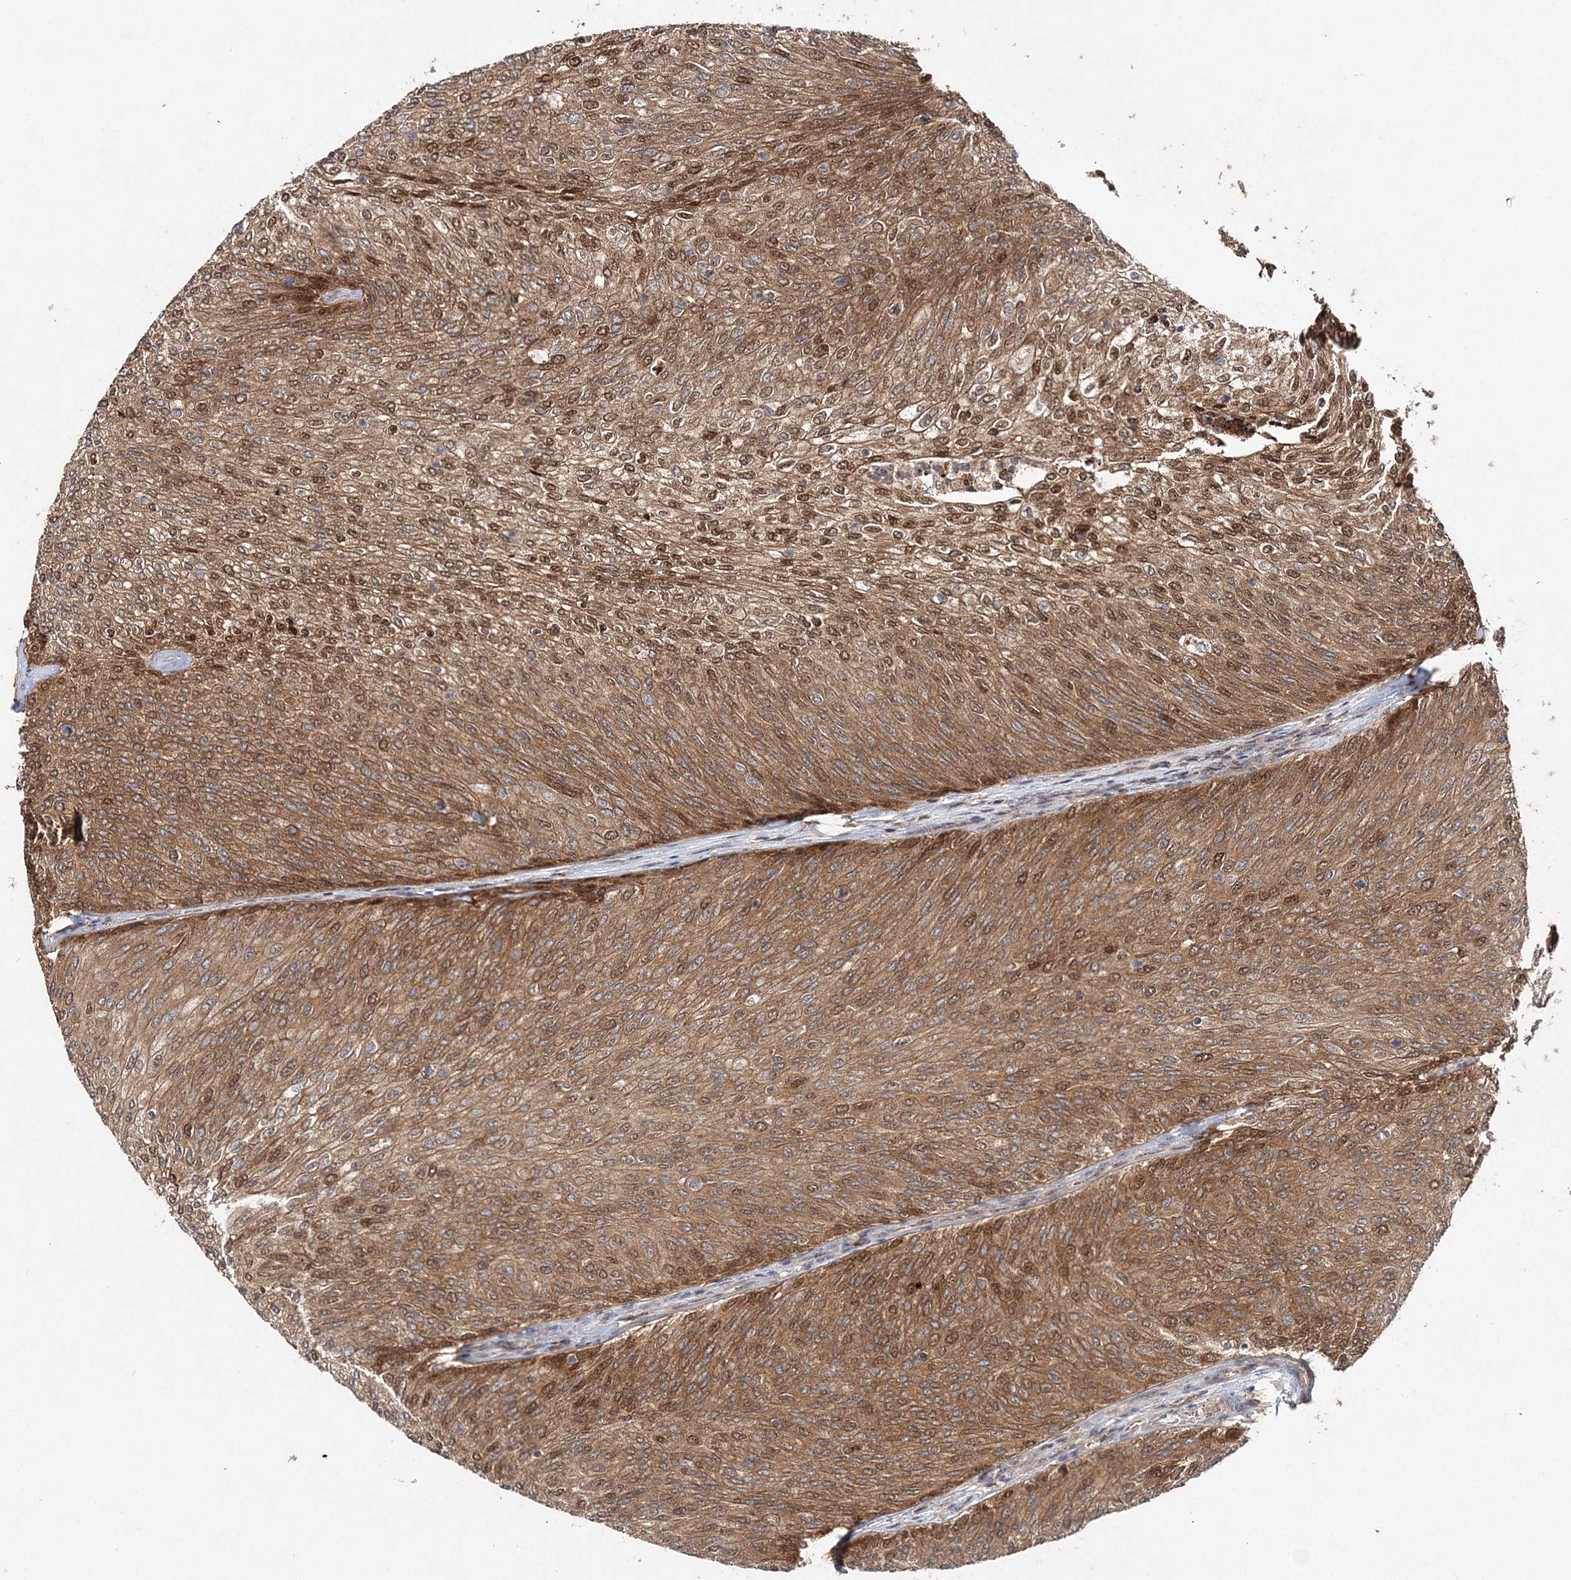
{"staining": {"intensity": "moderate", "quantity": ">75%", "location": "cytoplasmic/membranous,nuclear"}, "tissue": "urothelial cancer", "cell_type": "Tumor cells", "image_type": "cancer", "snomed": [{"axis": "morphology", "description": "Urothelial carcinoma, Low grade"}, {"axis": "topography", "description": "Urinary bladder"}], "caption": "A brown stain shows moderate cytoplasmic/membranous and nuclear expression of a protein in human urothelial cancer tumor cells.", "gene": "NIF3L1", "patient": {"sex": "female", "age": 79}}